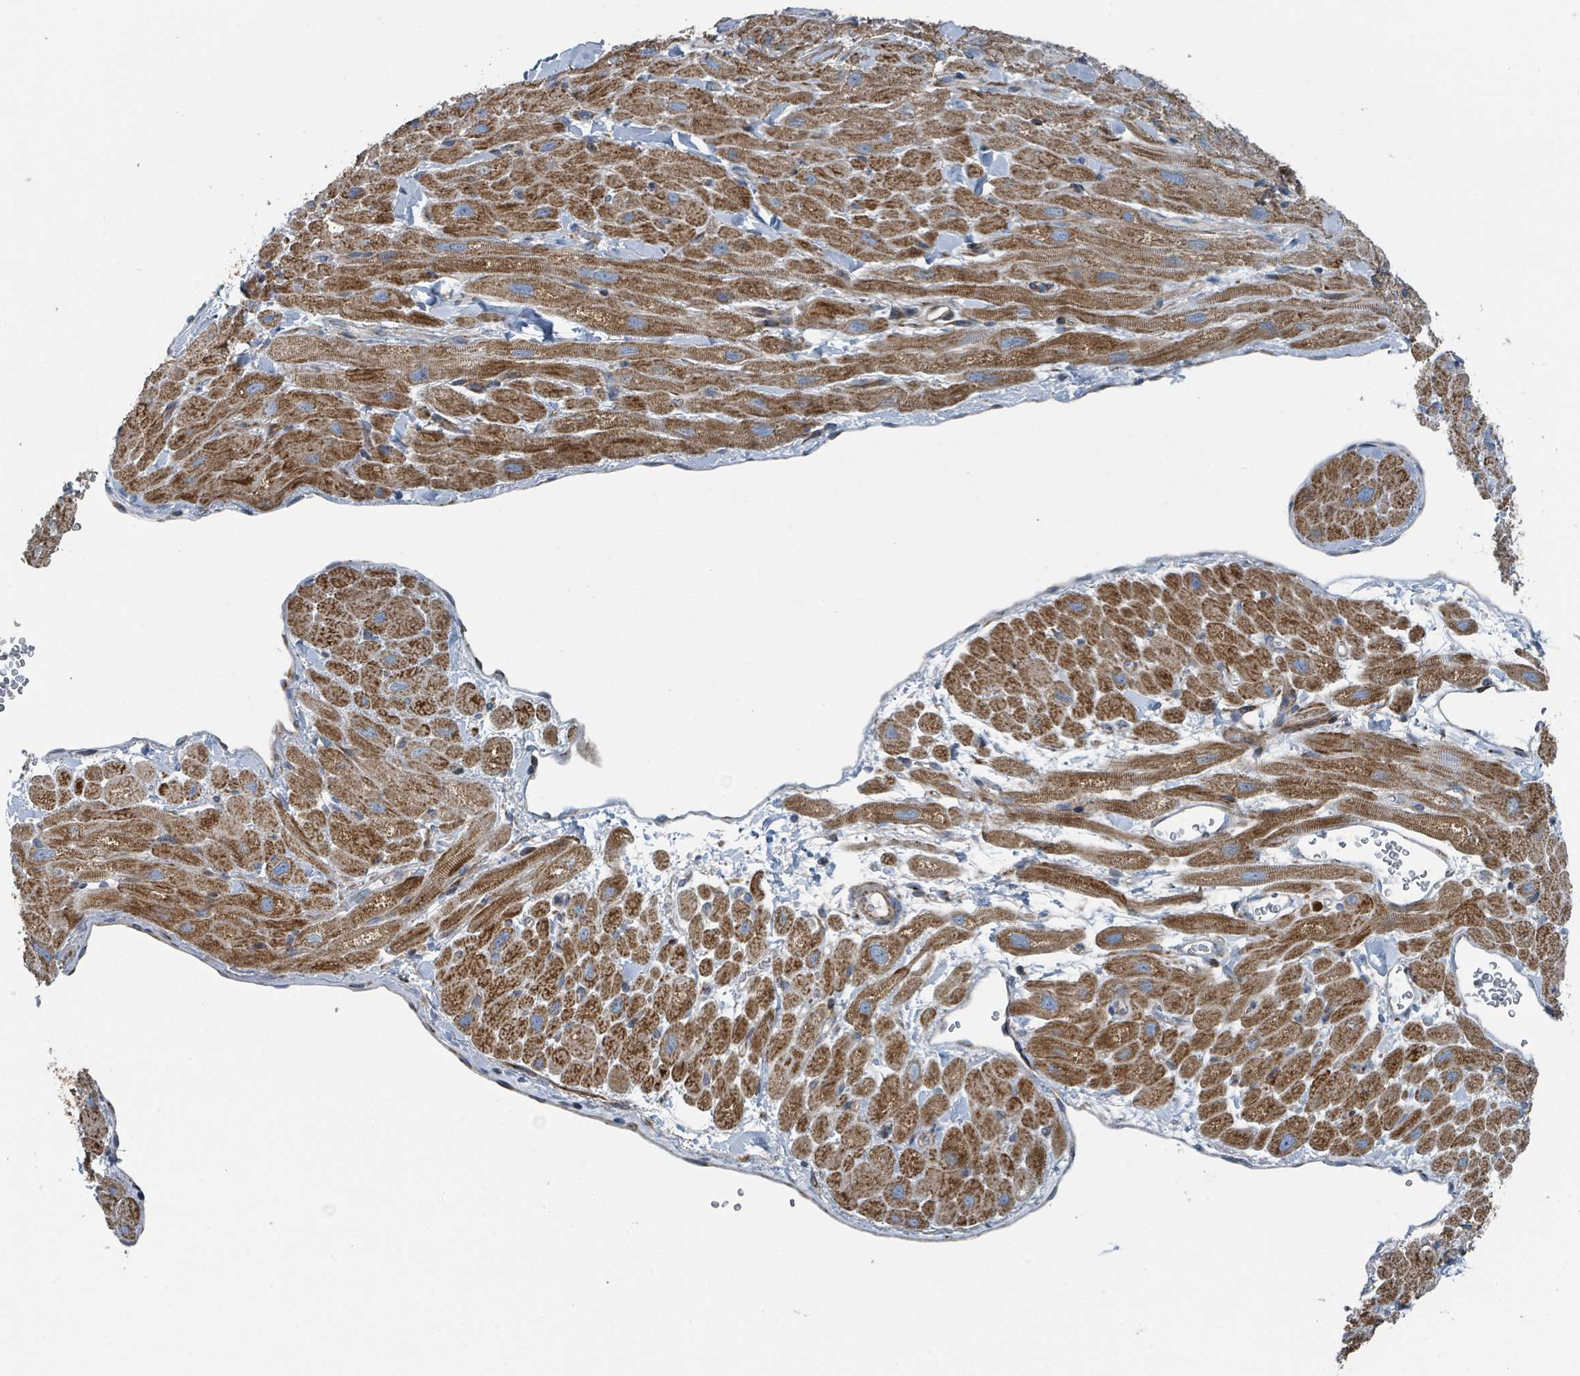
{"staining": {"intensity": "strong", "quantity": ">75%", "location": "cytoplasmic/membranous"}, "tissue": "heart muscle", "cell_type": "Cardiomyocytes", "image_type": "normal", "snomed": [{"axis": "morphology", "description": "Normal tissue, NOS"}, {"axis": "topography", "description": "Heart"}], "caption": "Protein expression analysis of normal human heart muscle reveals strong cytoplasmic/membranous positivity in approximately >75% of cardiomyocytes. (DAB IHC with brightfield microscopy, high magnification).", "gene": "DIPK2A", "patient": {"sex": "male", "age": 65}}